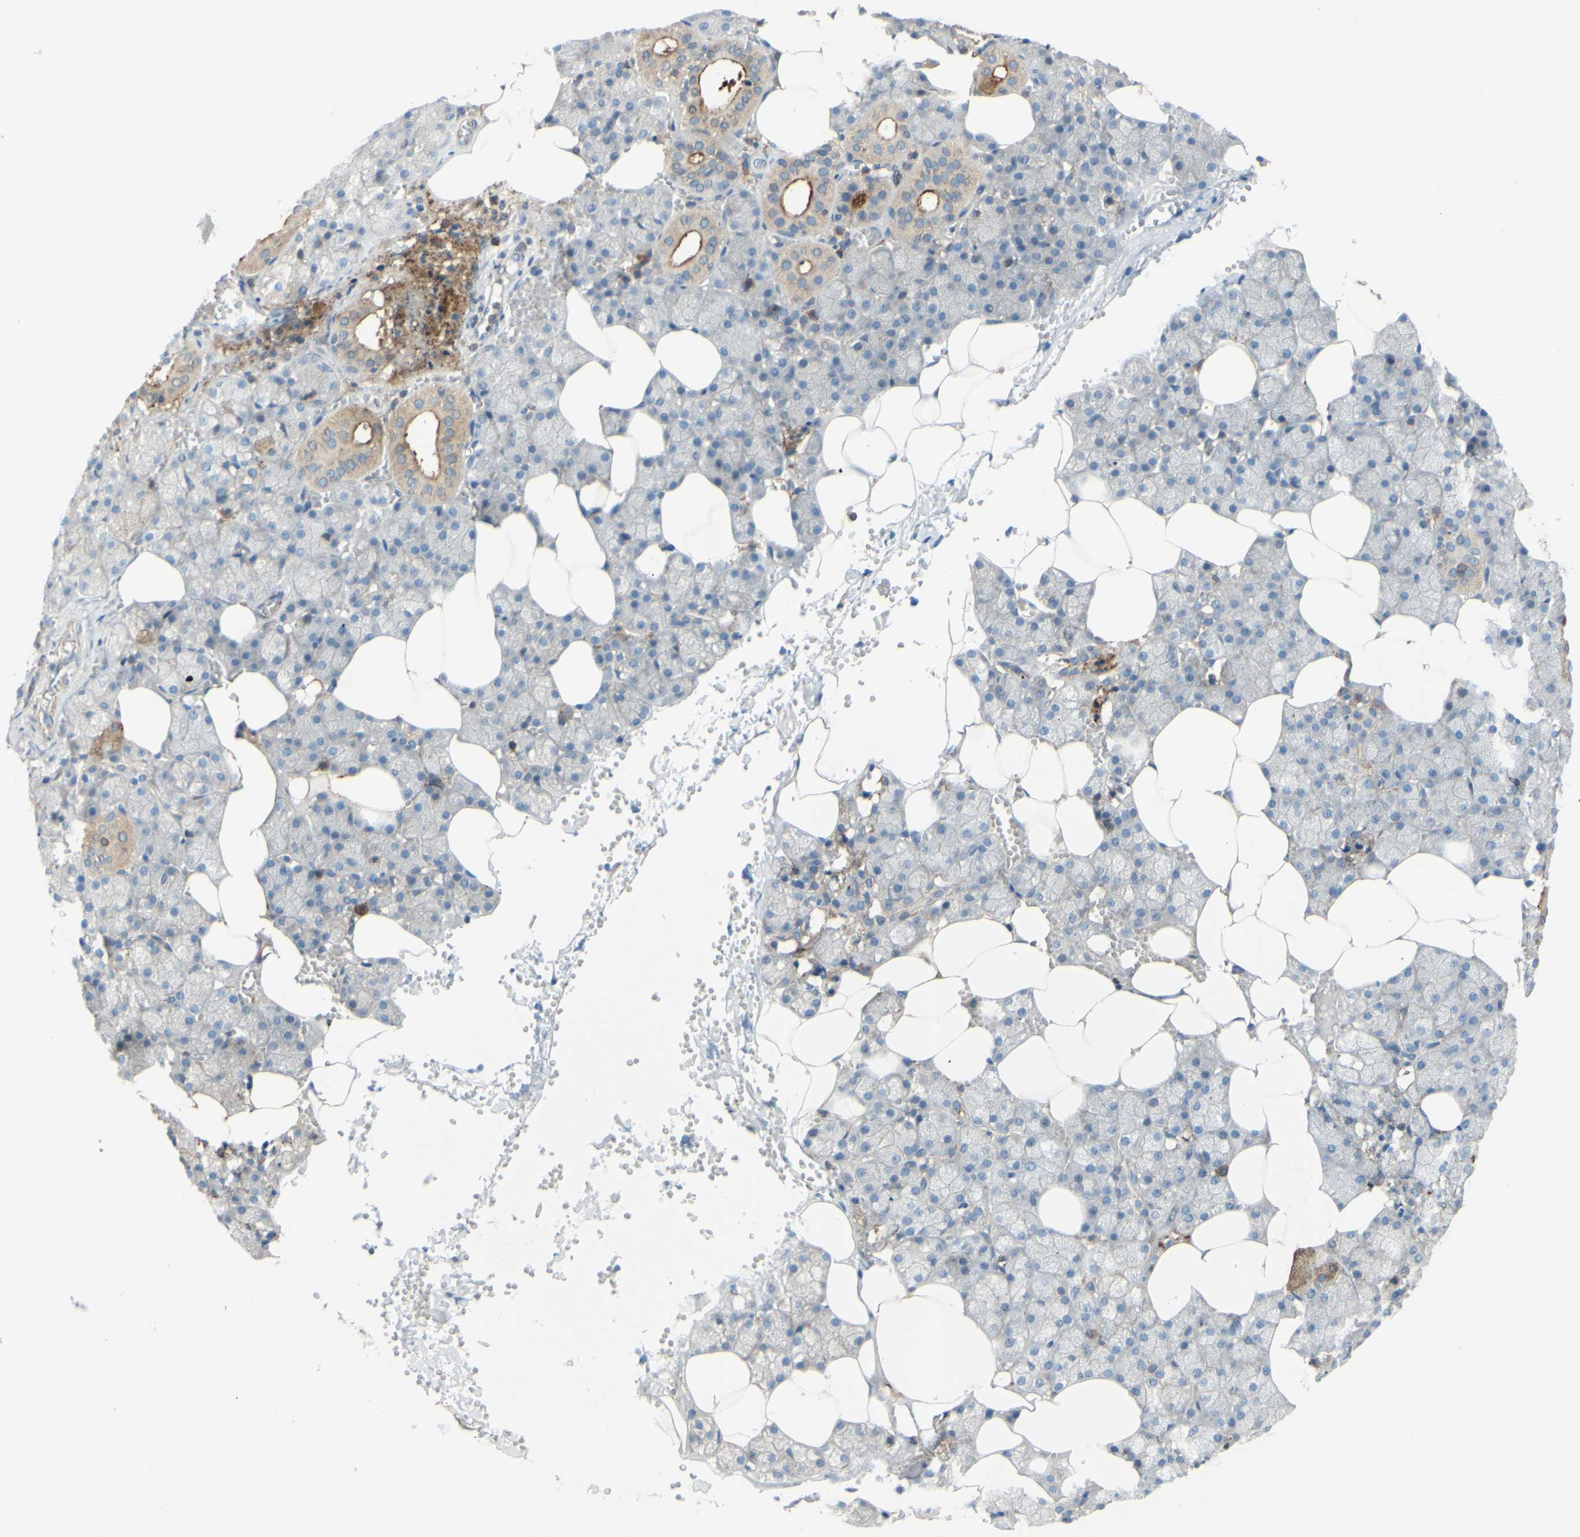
{"staining": {"intensity": "moderate", "quantity": "<25%", "location": "cytoplasmic/membranous"}, "tissue": "salivary gland", "cell_type": "Glandular cells", "image_type": "normal", "snomed": [{"axis": "morphology", "description": "Normal tissue, NOS"}, {"axis": "topography", "description": "Salivary gland"}], "caption": "Benign salivary gland exhibits moderate cytoplasmic/membranous expression in approximately <25% of glandular cells, visualized by immunohistochemistry.", "gene": "POR", "patient": {"sex": "male", "age": 62}}